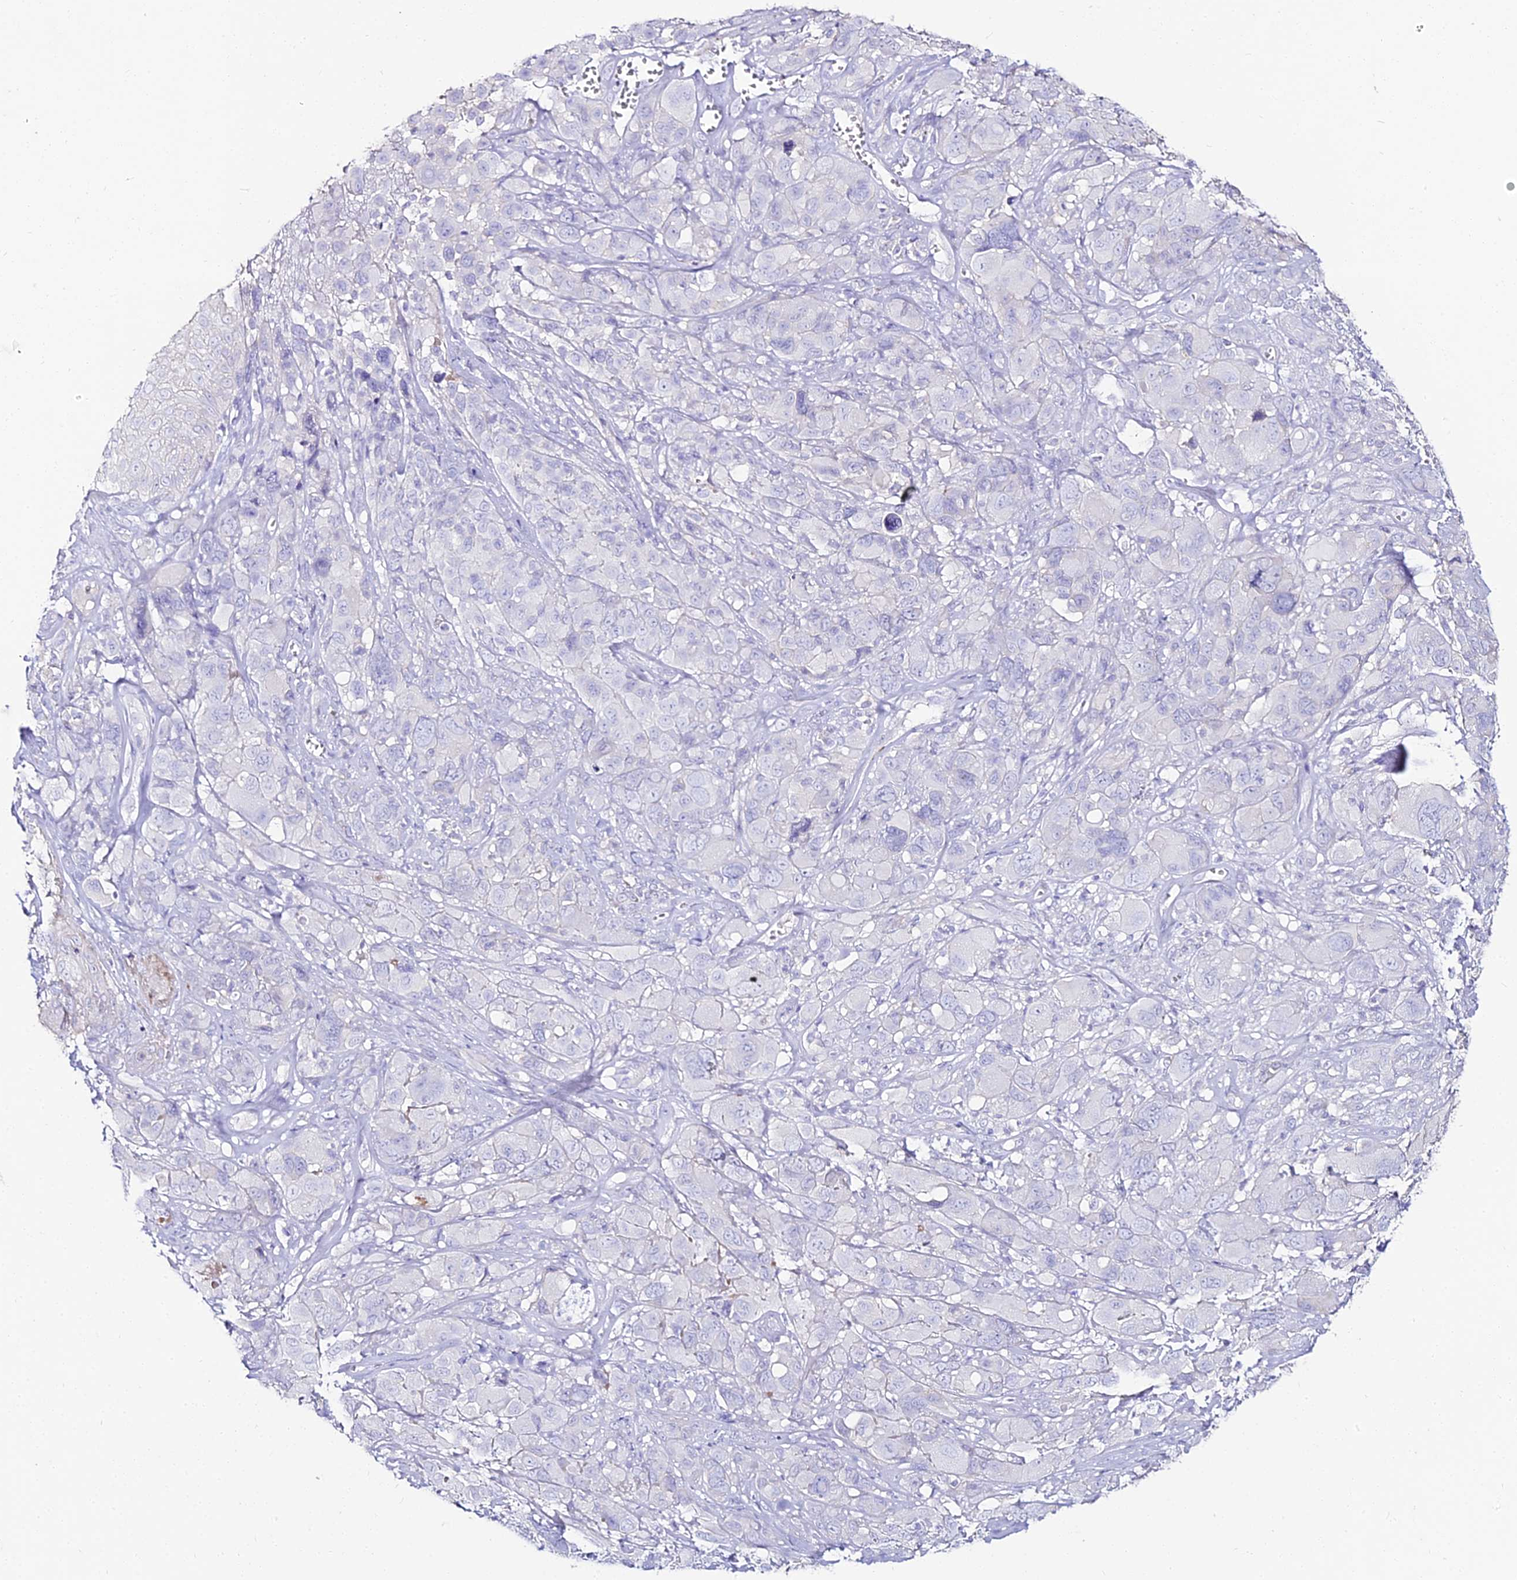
{"staining": {"intensity": "negative", "quantity": "none", "location": "none"}, "tissue": "melanoma", "cell_type": "Tumor cells", "image_type": "cancer", "snomed": [{"axis": "morphology", "description": "Malignant melanoma, NOS"}, {"axis": "topography", "description": "Skin of trunk"}], "caption": "Immunohistochemistry (IHC) micrograph of human melanoma stained for a protein (brown), which reveals no staining in tumor cells. (DAB (3,3'-diaminobenzidine) immunohistochemistry (IHC), high magnification).", "gene": "ALPG", "patient": {"sex": "male", "age": 71}}